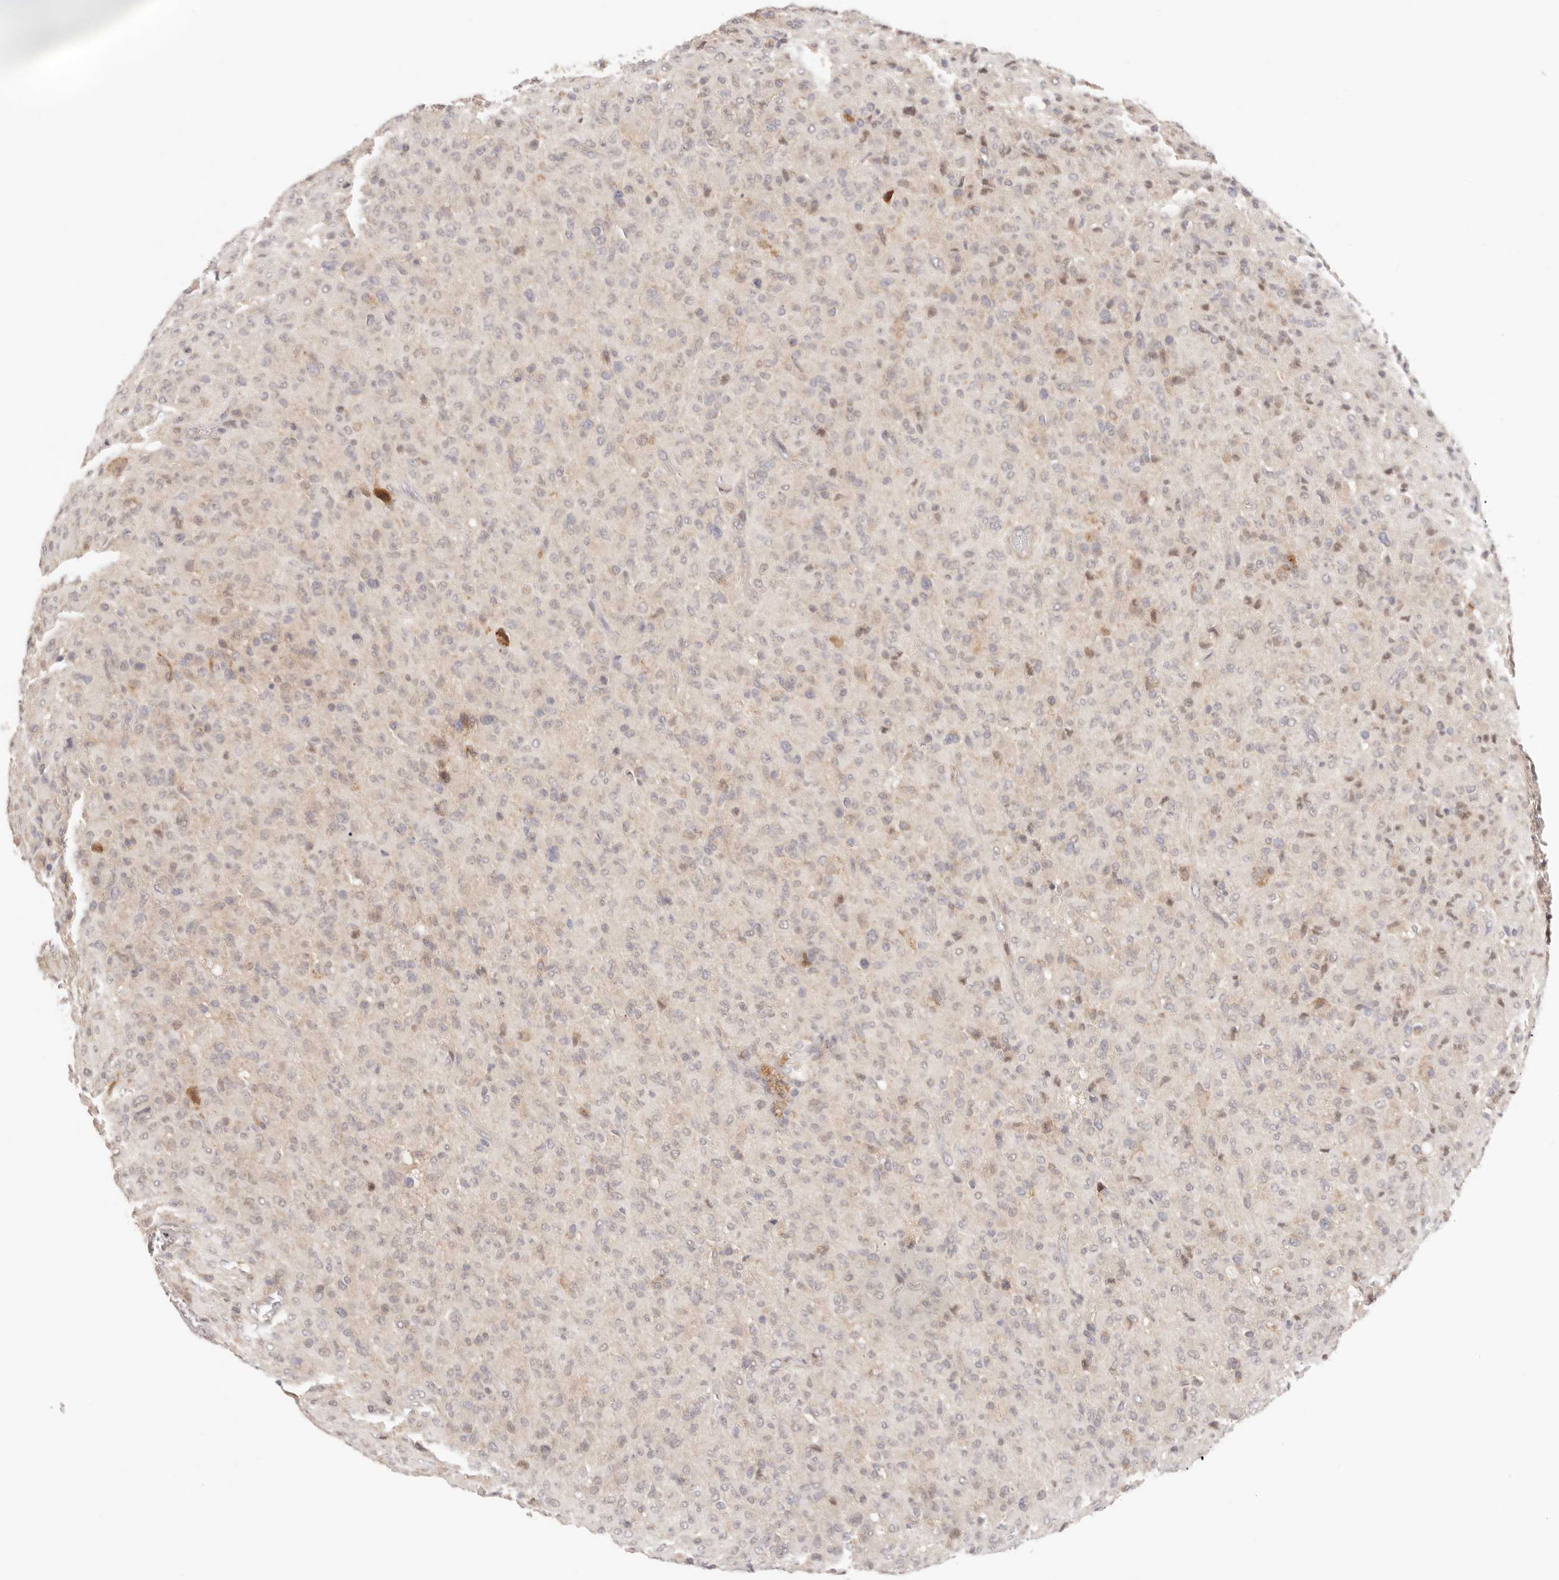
{"staining": {"intensity": "weak", "quantity": "<25%", "location": "cytoplasmic/membranous"}, "tissue": "glioma", "cell_type": "Tumor cells", "image_type": "cancer", "snomed": [{"axis": "morphology", "description": "Glioma, malignant, High grade"}, {"axis": "topography", "description": "Brain"}], "caption": "Immunohistochemistry (IHC) histopathology image of high-grade glioma (malignant) stained for a protein (brown), which exhibits no staining in tumor cells.", "gene": "KCMF1", "patient": {"sex": "female", "age": 57}}